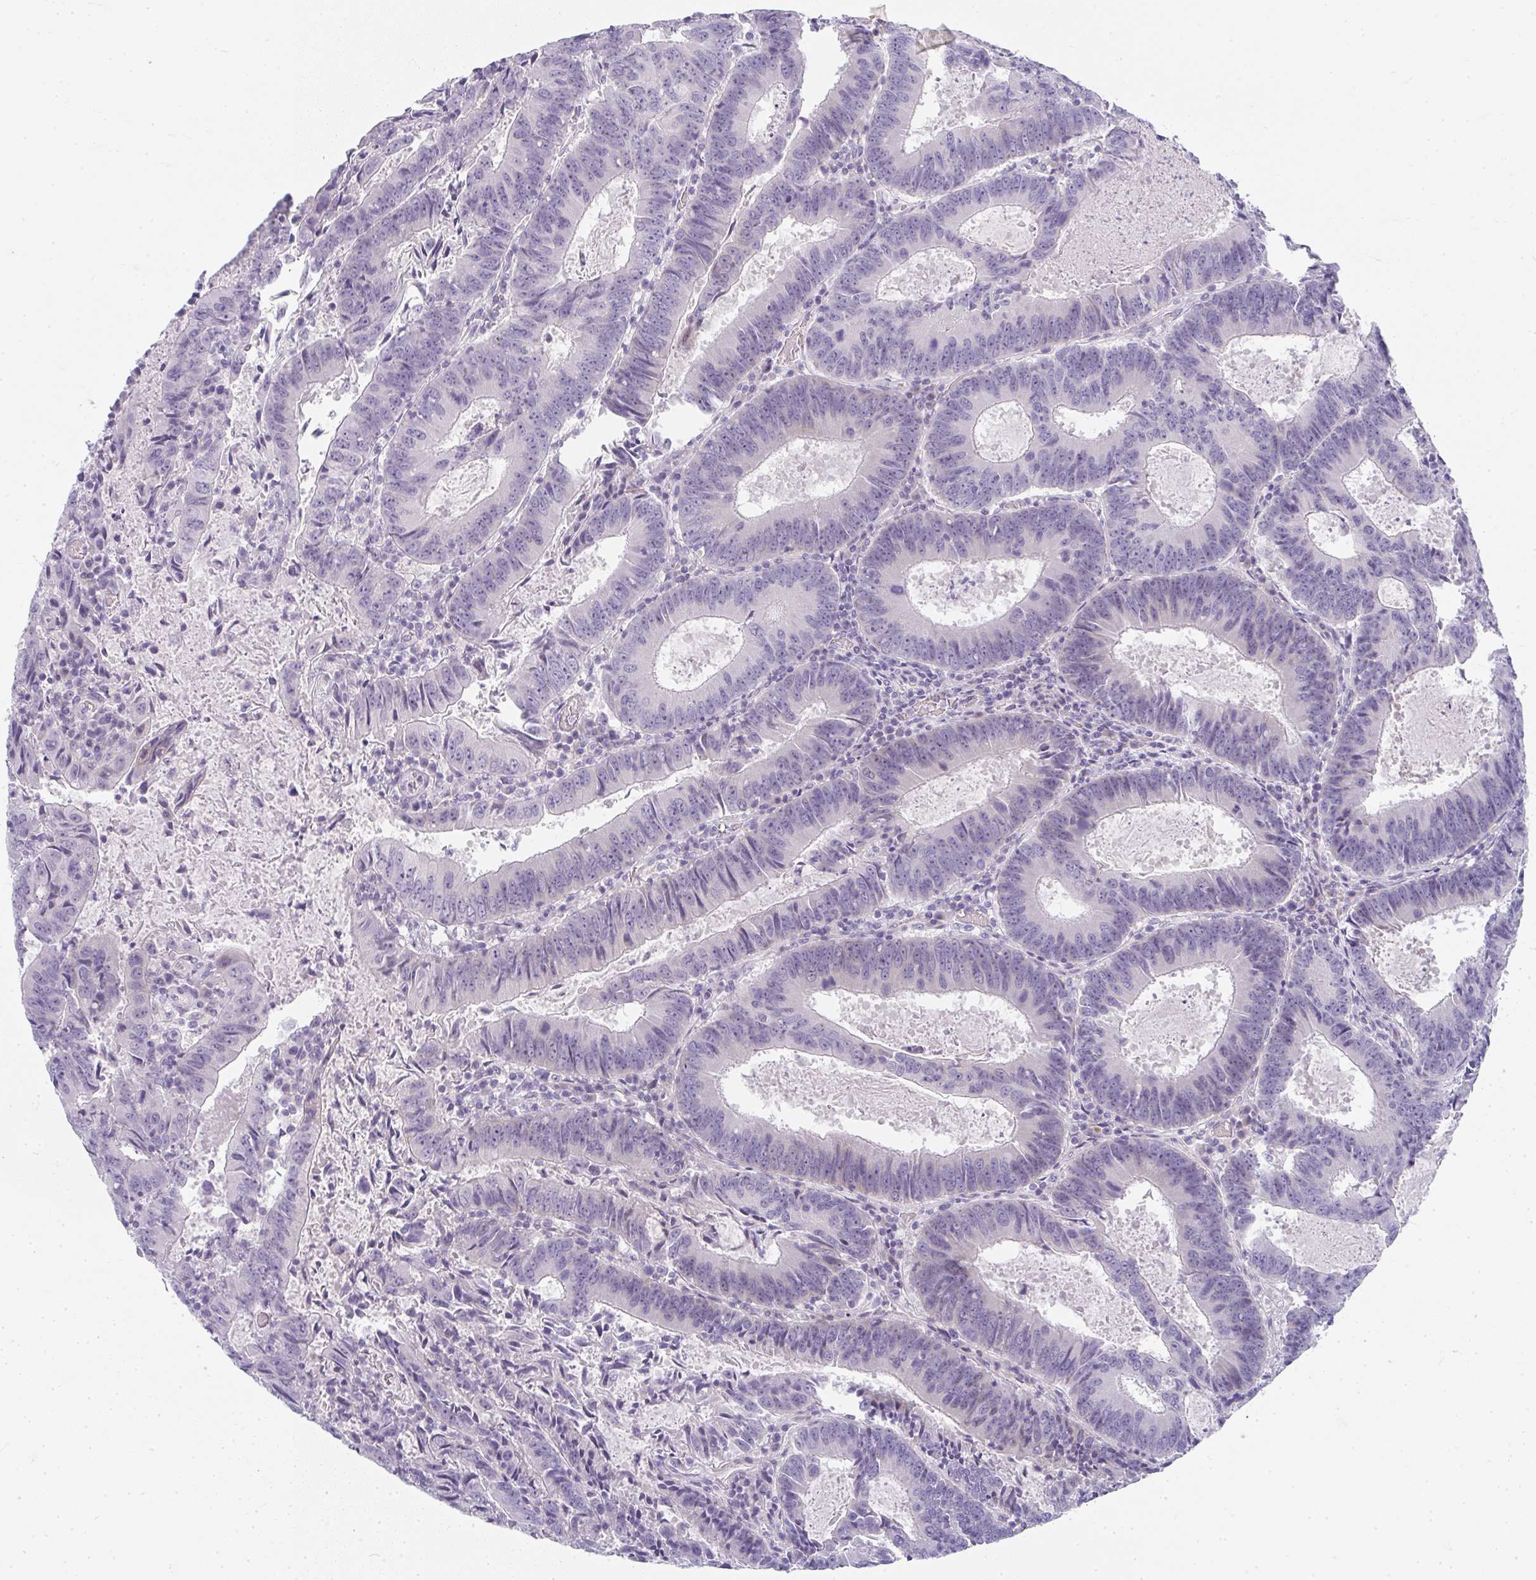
{"staining": {"intensity": "negative", "quantity": "none", "location": "none"}, "tissue": "colorectal cancer", "cell_type": "Tumor cells", "image_type": "cancer", "snomed": [{"axis": "morphology", "description": "Adenocarcinoma, NOS"}, {"axis": "topography", "description": "Colon"}], "caption": "Immunohistochemistry (IHC) of adenocarcinoma (colorectal) displays no positivity in tumor cells.", "gene": "NEU2", "patient": {"sex": "male", "age": 67}}